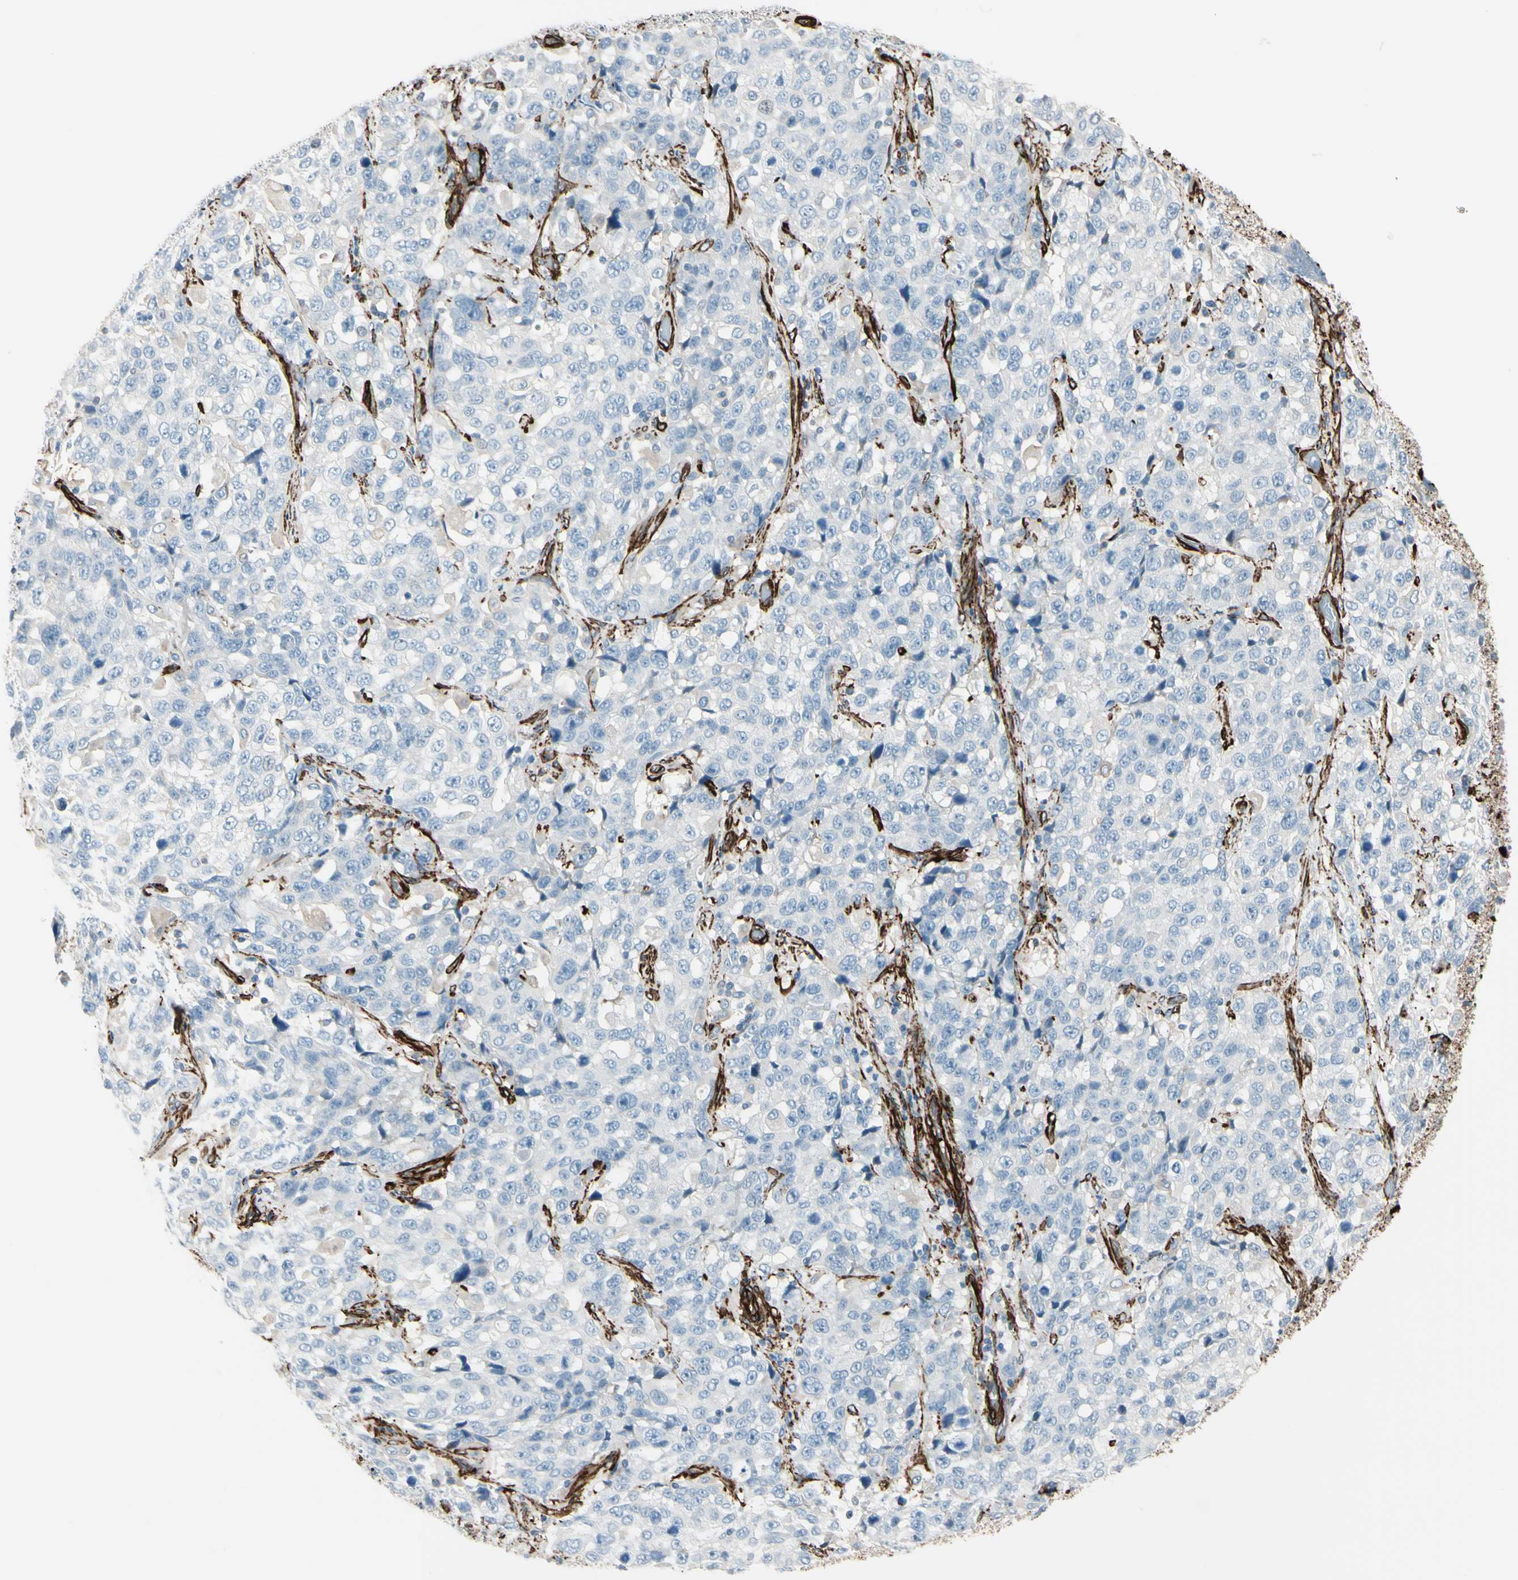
{"staining": {"intensity": "negative", "quantity": "none", "location": "none"}, "tissue": "stomach cancer", "cell_type": "Tumor cells", "image_type": "cancer", "snomed": [{"axis": "morphology", "description": "Normal tissue, NOS"}, {"axis": "morphology", "description": "Adenocarcinoma, NOS"}, {"axis": "topography", "description": "Stomach"}], "caption": "The immunohistochemistry image has no significant expression in tumor cells of stomach cancer (adenocarcinoma) tissue.", "gene": "CALD1", "patient": {"sex": "male", "age": 48}}